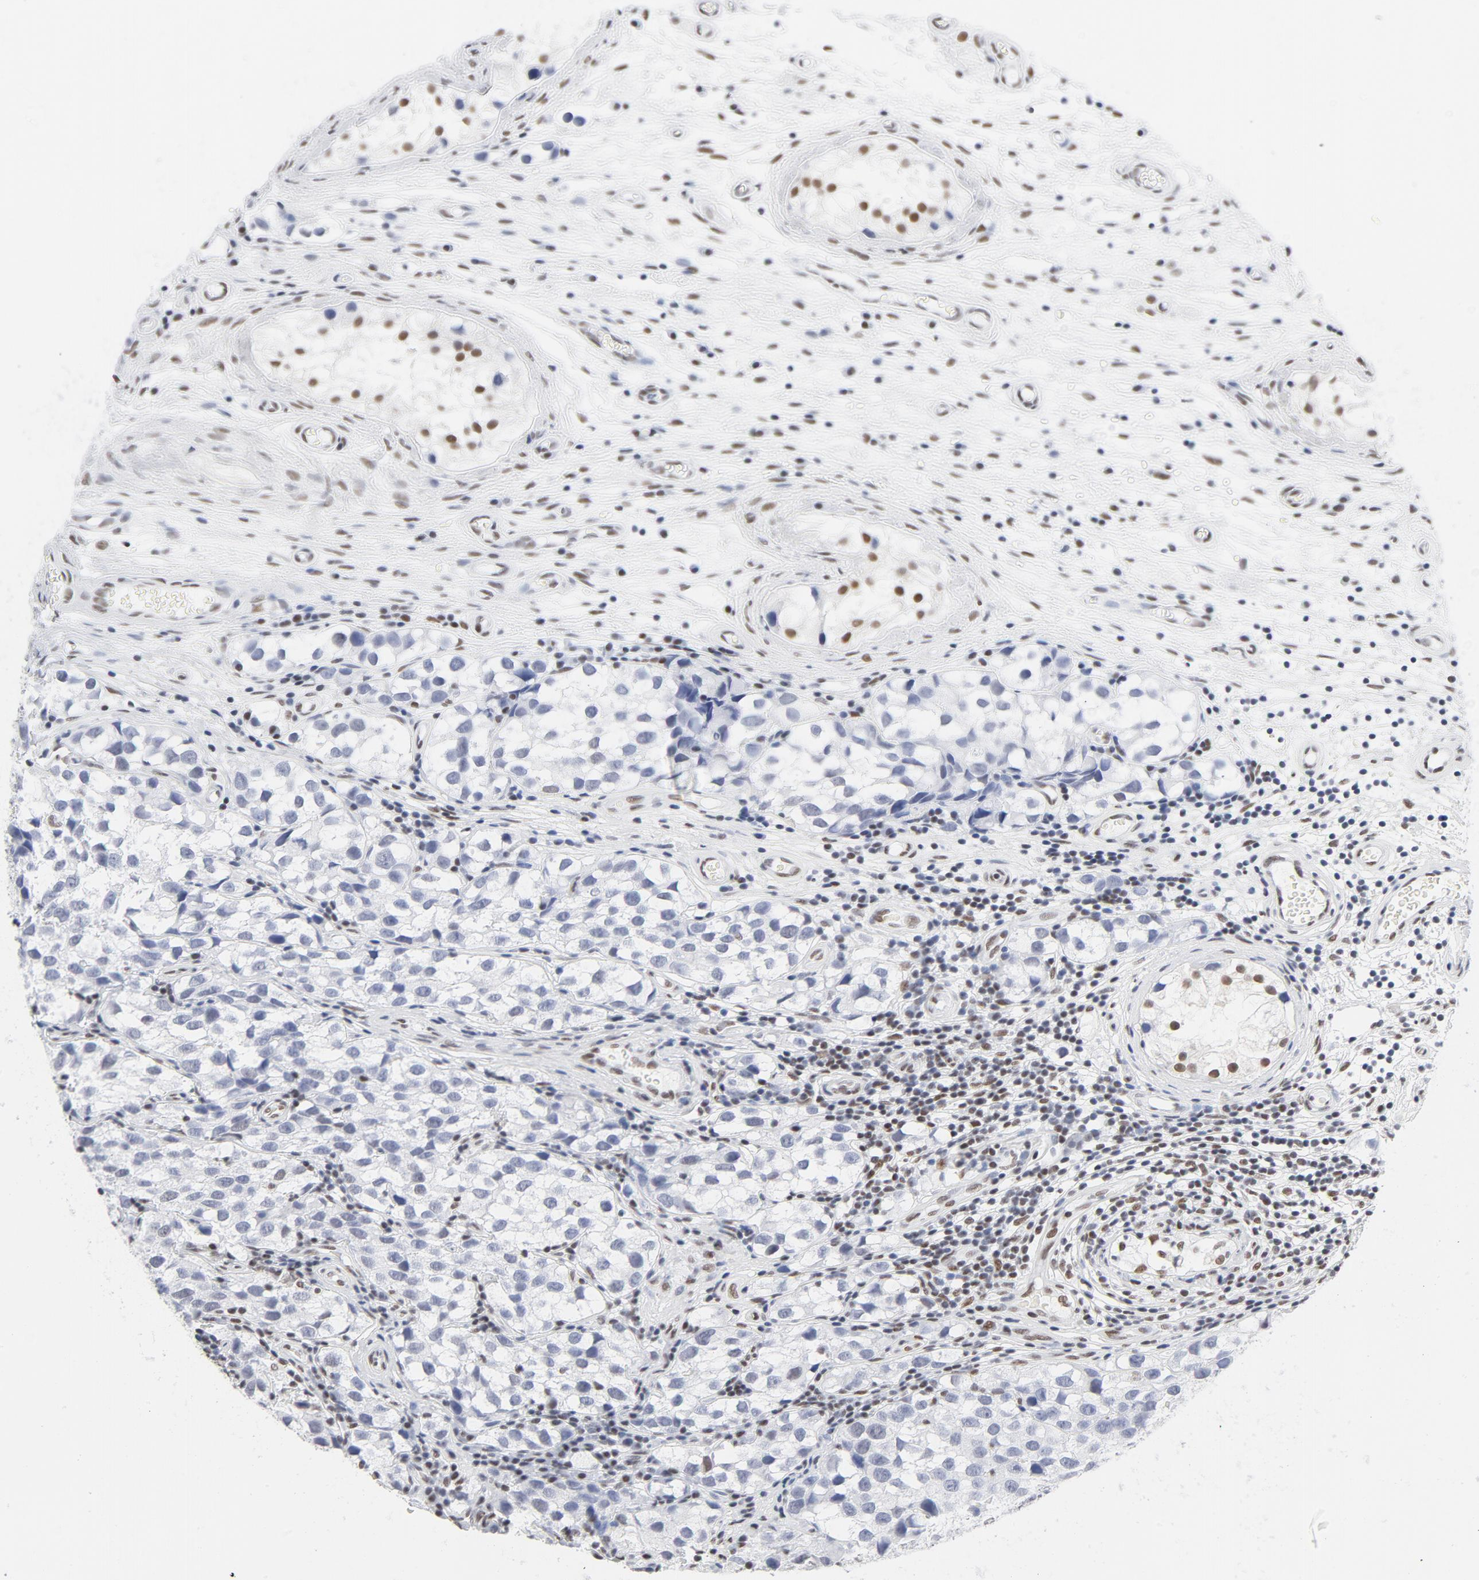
{"staining": {"intensity": "moderate", "quantity": "<25%", "location": "nuclear"}, "tissue": "testis cancer", "cell_type": "Tumor cells", "image_type": "cancer", "snomed": [{"axis": "morphology", "description": "Seminoma, NOS"}, {"axis": "topography", "description": "Testis"}], "caption": "The histopathology image shows immunohistochemical staining of seminoma (testis). There is moderate nuclear staining is present in about <25% of tumor cells.", "gene": "ATF2", "patient": {"sex": "male", "age": 39}}